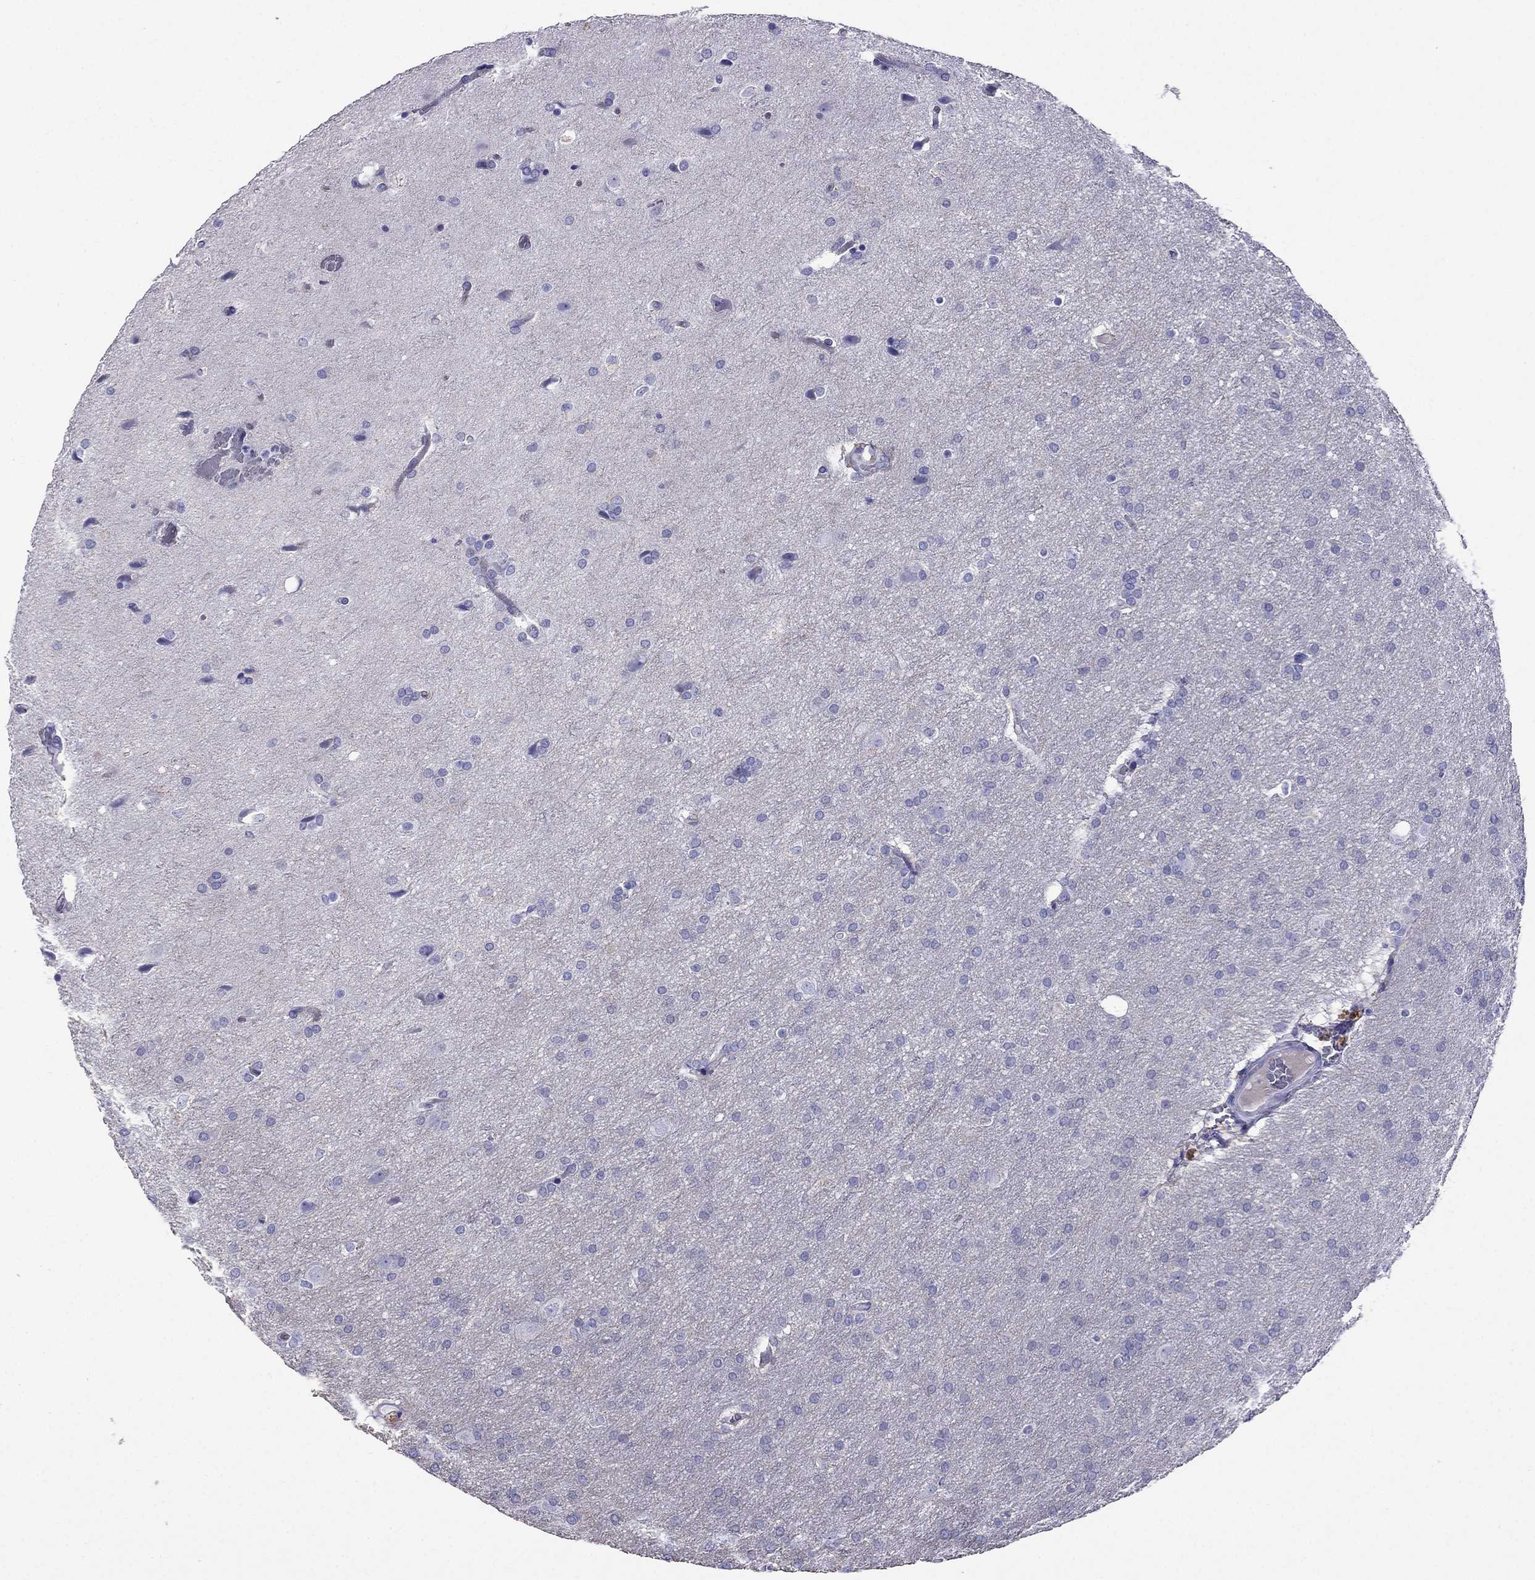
{"staining": {"intensity": "negative", "quantity": "none", "location": "none"}, "tissue": "glioma", "cell_type": "Tumor cells", "image_type": "cancer", "snomed": [{"axis": "morphology", "description": "Glioma, malignant, Low grade"}, {"axis": "topography", "description": "Brain"}], "caption": "The micrograph demonstrates no staining of tumor cells in low-grade glioma (malignant).", "gene": "TDRD1", "patient": {"sex": "female", "age": 32}}